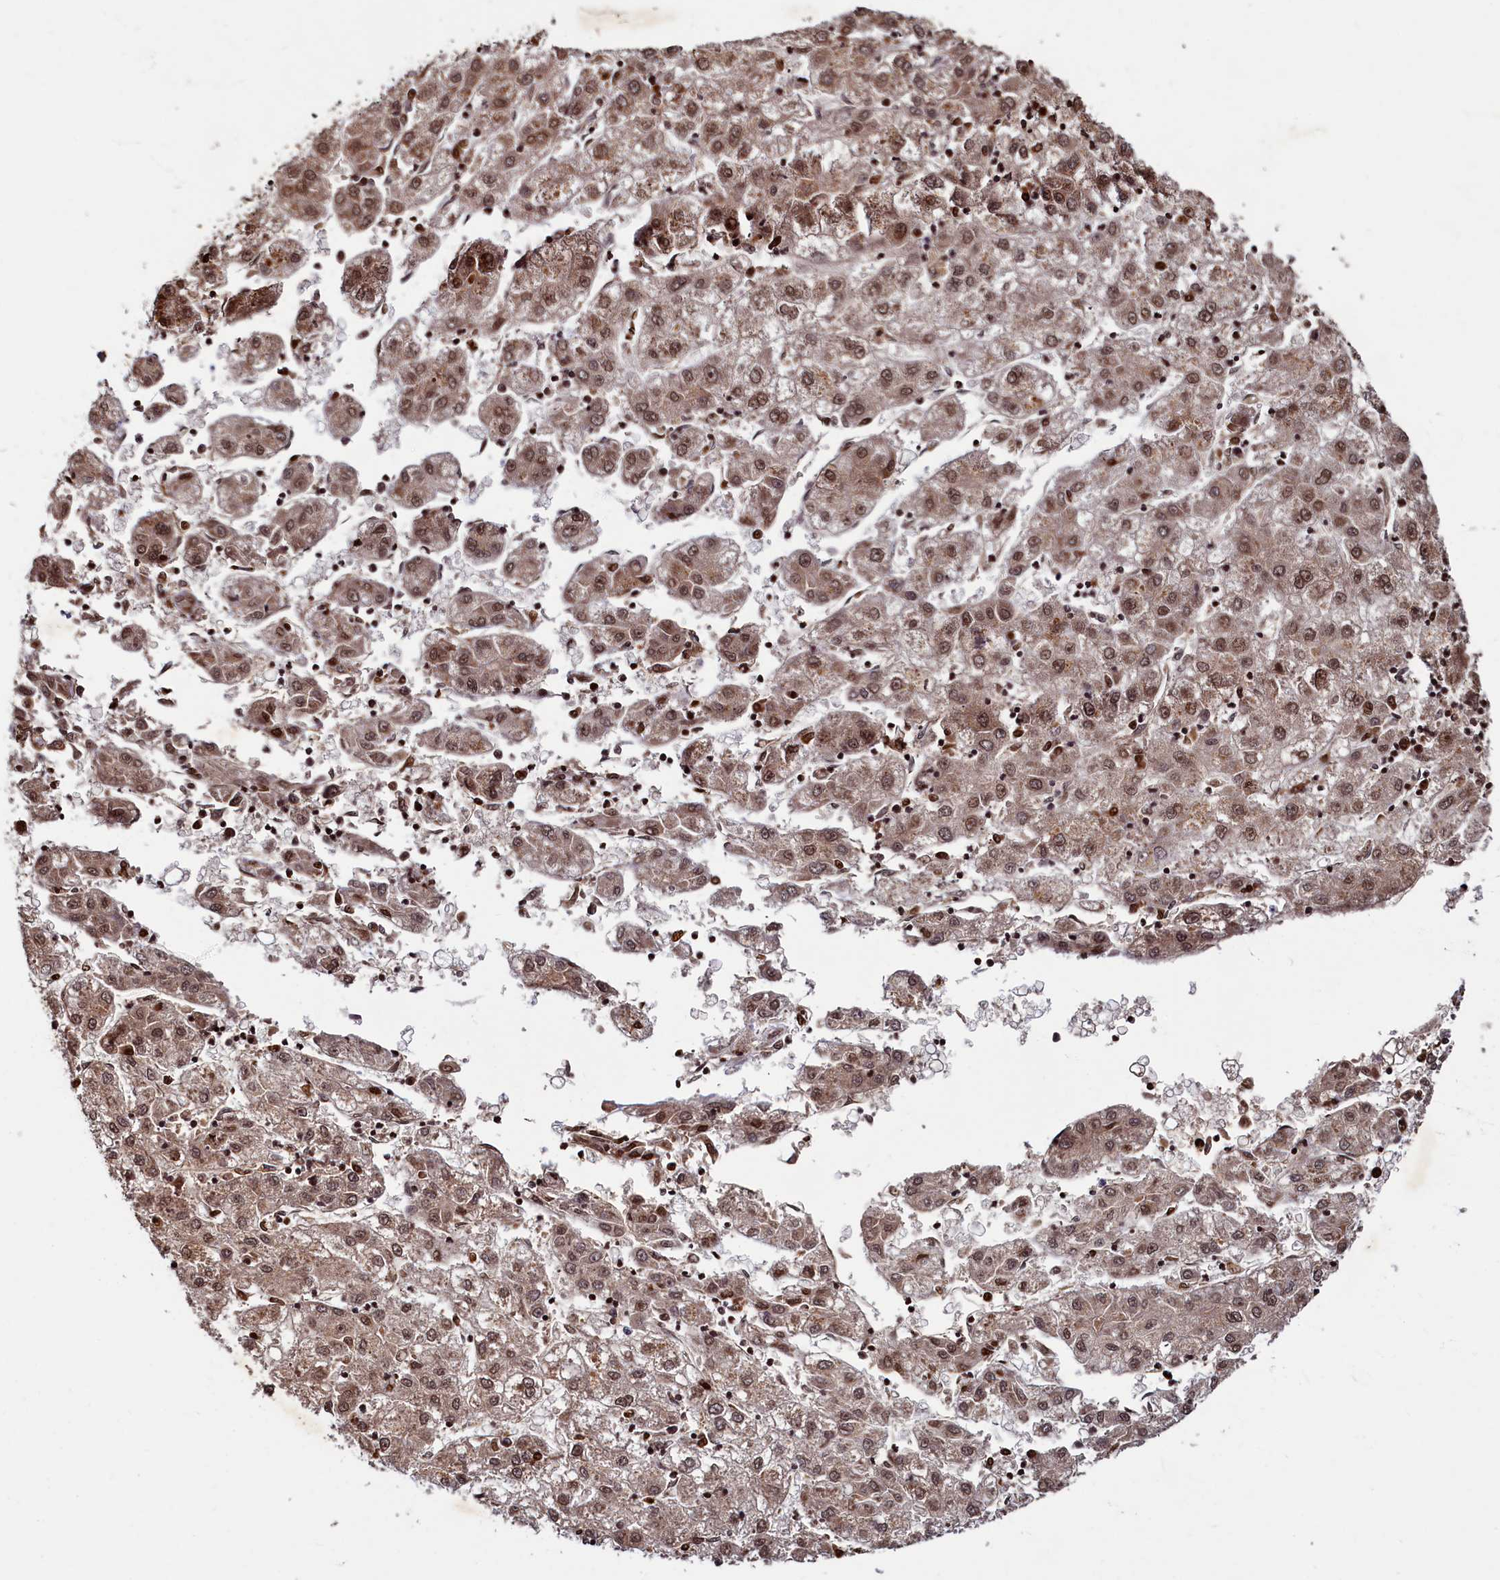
{"staining": {"intensity": "moderate", "quantity": ">75%", "location": "cytoplasmic/membranous,nuclear"}, "tissue": "liver cancer", "cell_type": "Tumor cells", "image_type": "cancer", "snomed": [{"axis": "morphology", "description": "Carcinoma, Hepatocellular, NOS"}, {"axis": "topography", "description": "Liver"}], "caption": "About >75% of tumor cells in human liver hepatocellular carcinoma exhibit moderate cytoplasmic/membranous and nuclear protein expression as visualized by brown immunohistochemical staining.", "gene": "NCKAP5L", "patient": {"sex": "male", "age": 72}}